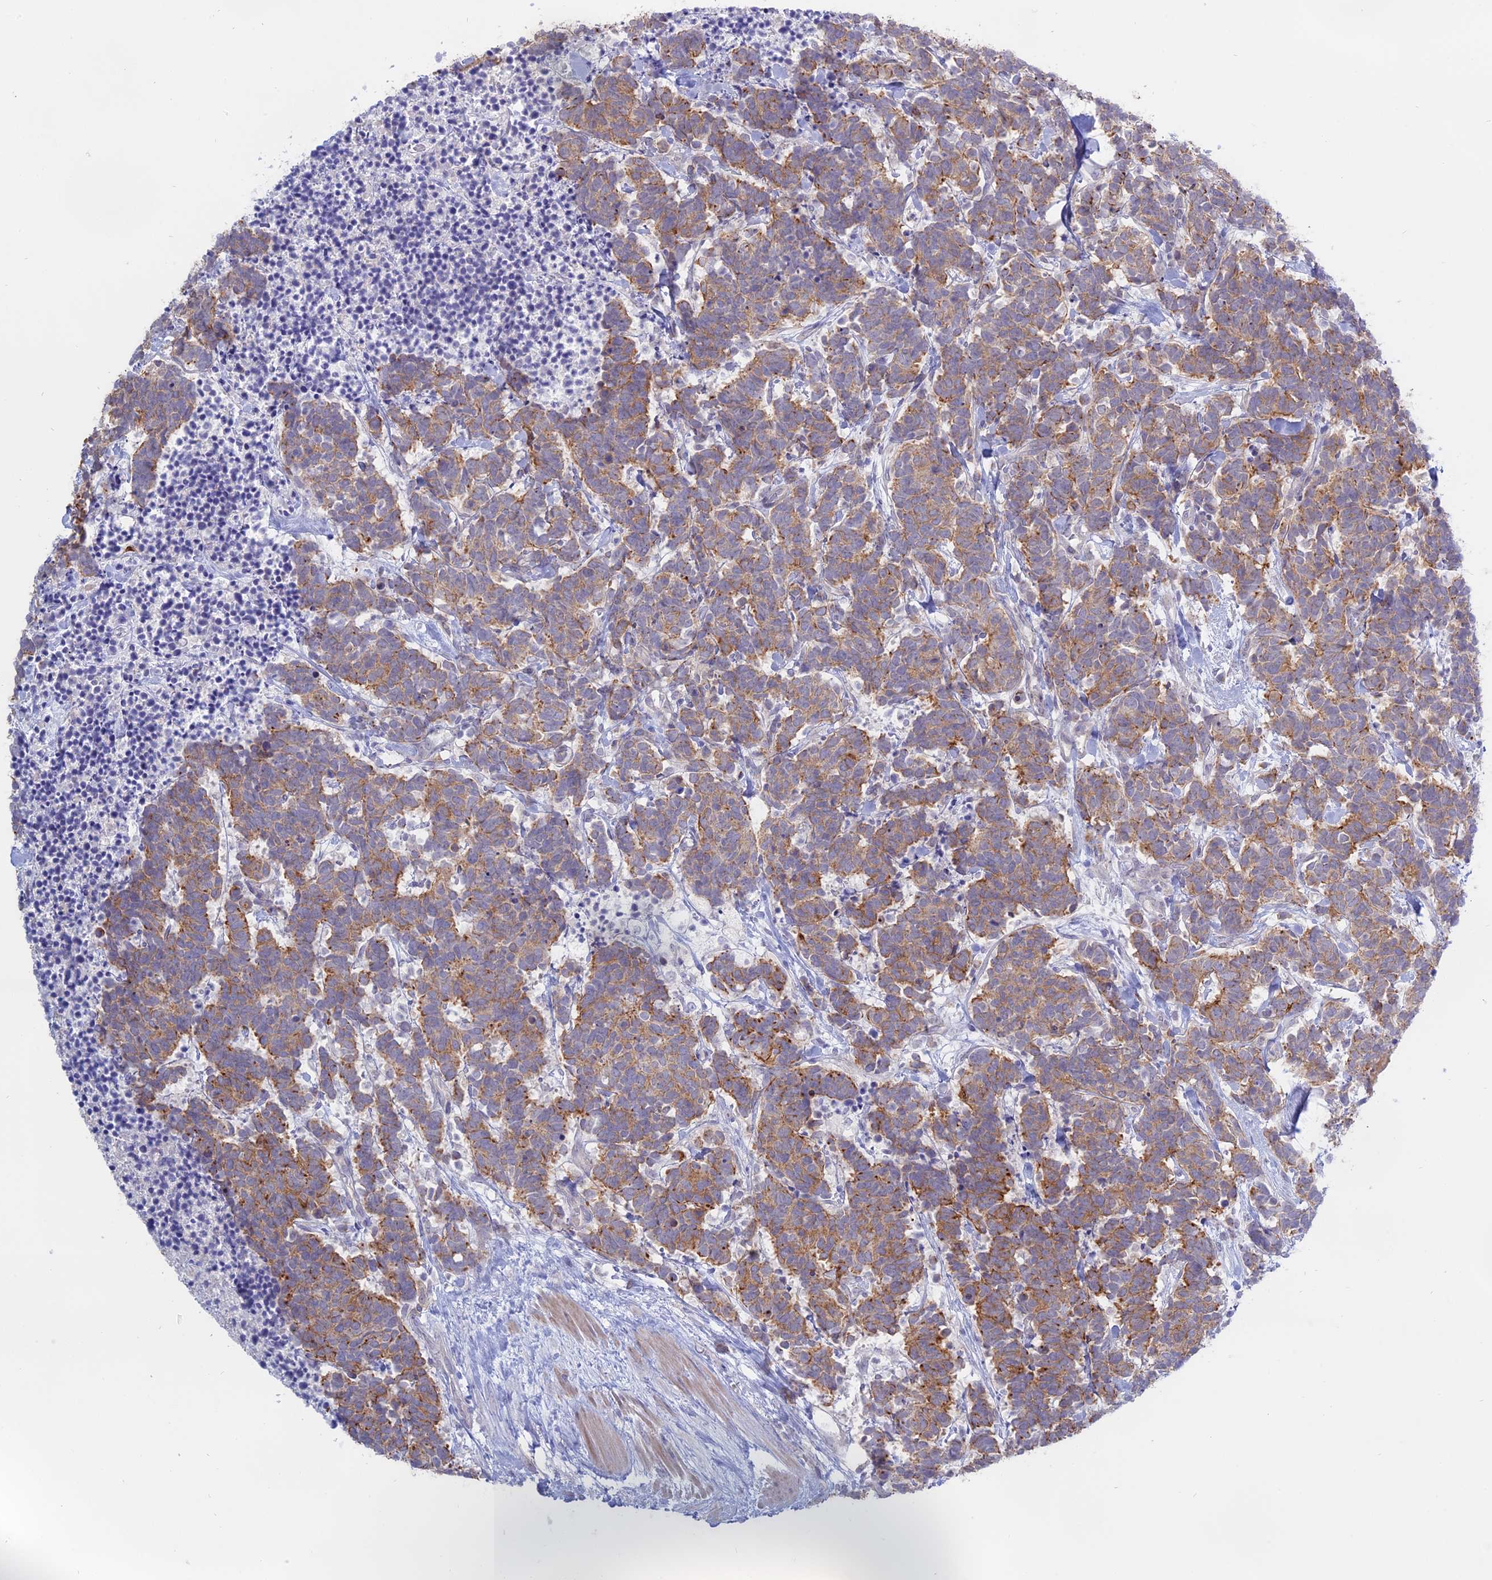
{"staining": {"intensity": "moderate", "quantity": "25%-75%", "location": "cytoplasmic/membranous"}, "tissue": "carcinoid", "cell_type": "Tumor cells", "image_type": "cancer", "snomed": [{"axis": "morphology", "description": "Carcinoma, NOS"}, {"axis": "morphology", "description": "Carcinoid, malignant, NOS"}, {"axis": "topography", "description": "Prostate"}], "caption": "This photomicrograph displays IHC staining of carcinoid (malignant), with medium moderate cytoplasmic/membranous positivity in approximately 25%-75% of tumor cells.", "gene": "MYO5B", "patient": {"sex": "male", "age": 57}}